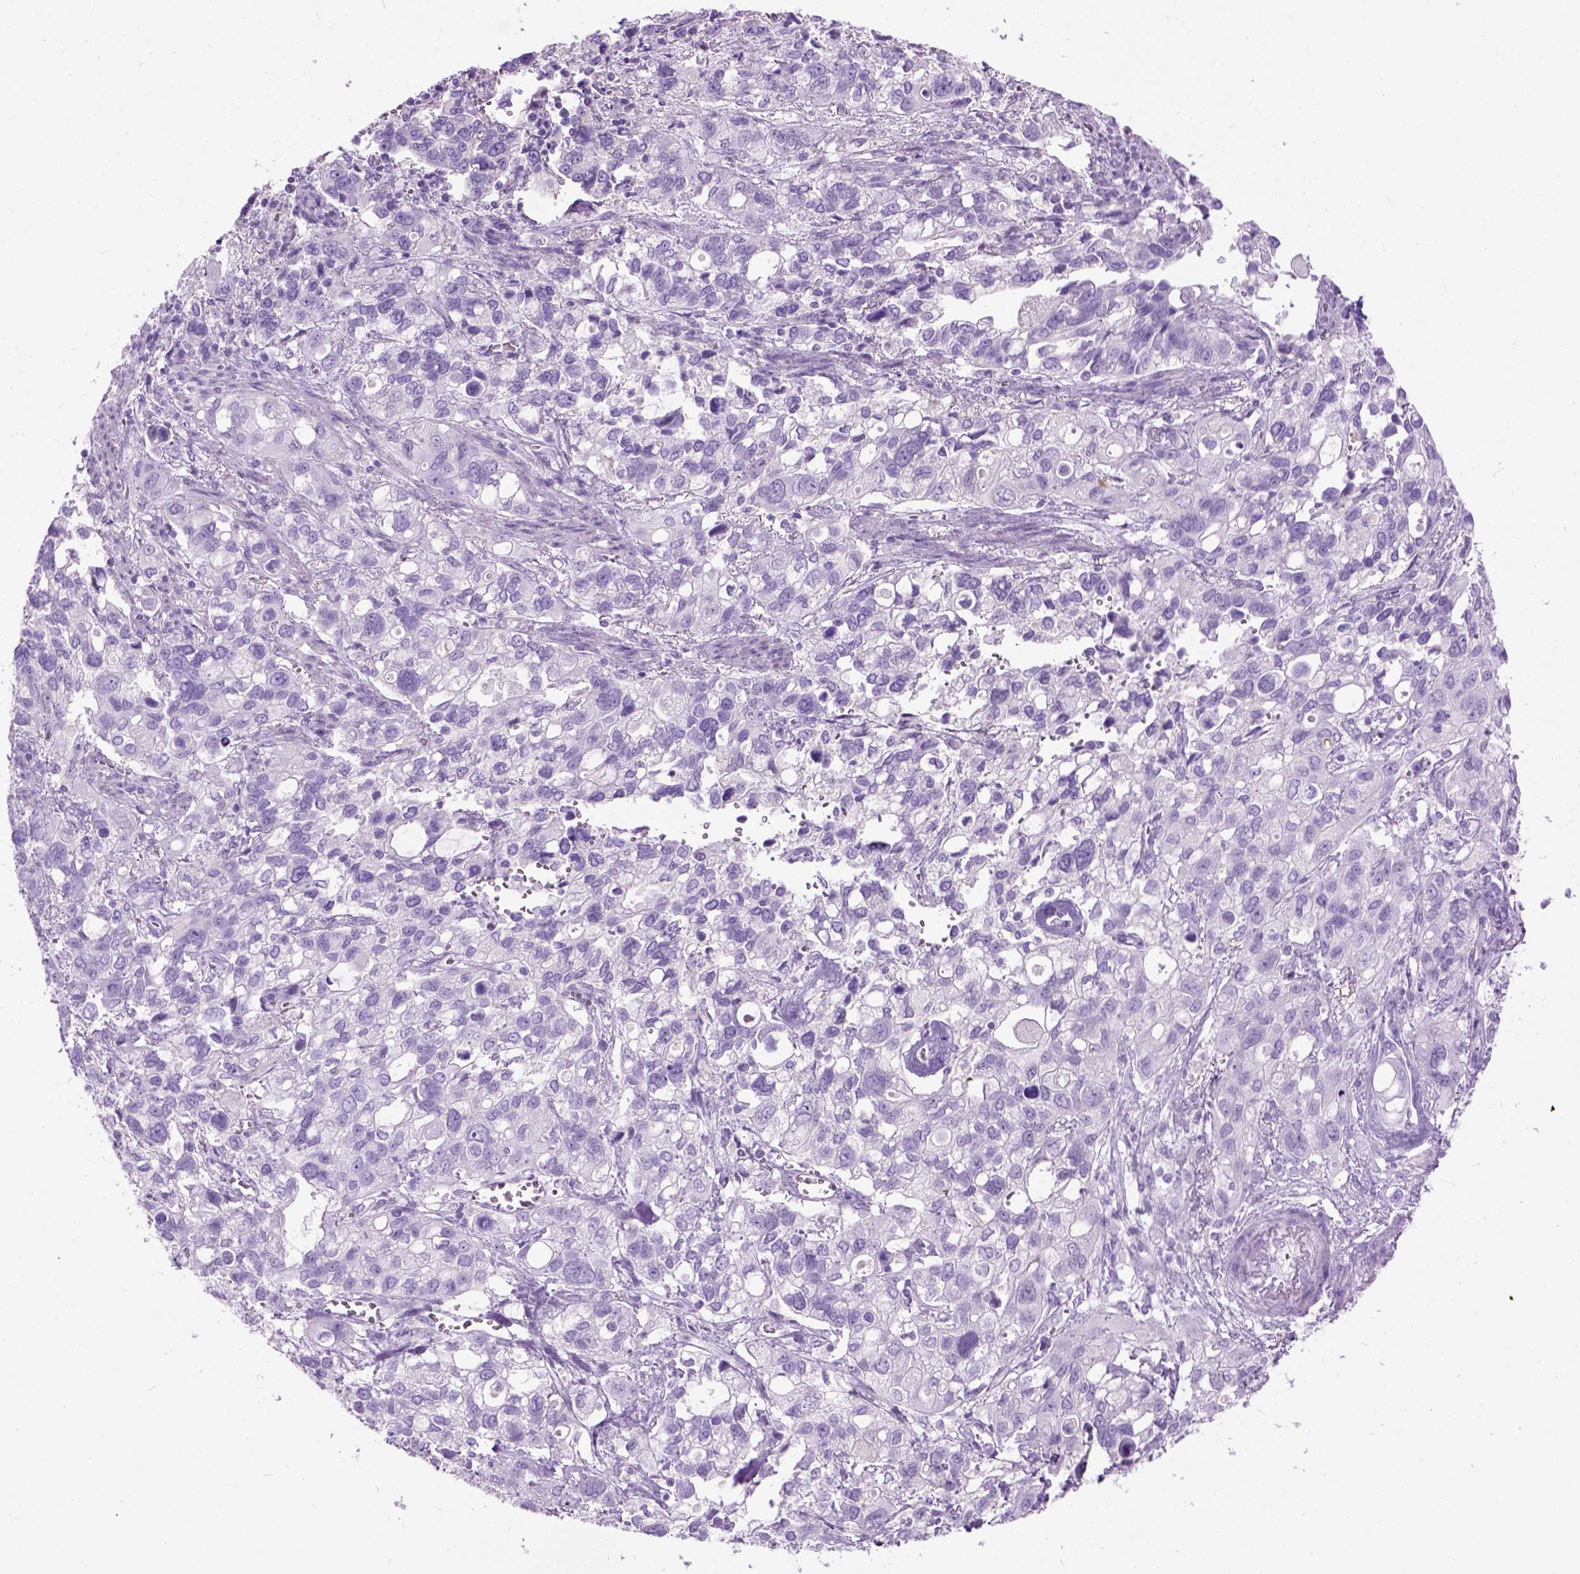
{"staining": {"intensity": "negative", "quantity": "none", "location": "none"}, "tissue": "stomach cancer", "cell_type": "Tumor cells", "image_type": "cancer", "snomed": [{"axis": "morphology", "description": "Adenocarcinoma, NOS"}, {"axis": "topography", "description": "Stomach, upper"}], "caption": "The immunohistochemistry histopathology image has no significant positivity in tumor cells of stomach cancer tissue.", "gene": "GABRB2", "patient": {"sex": "female", "age": 81}}